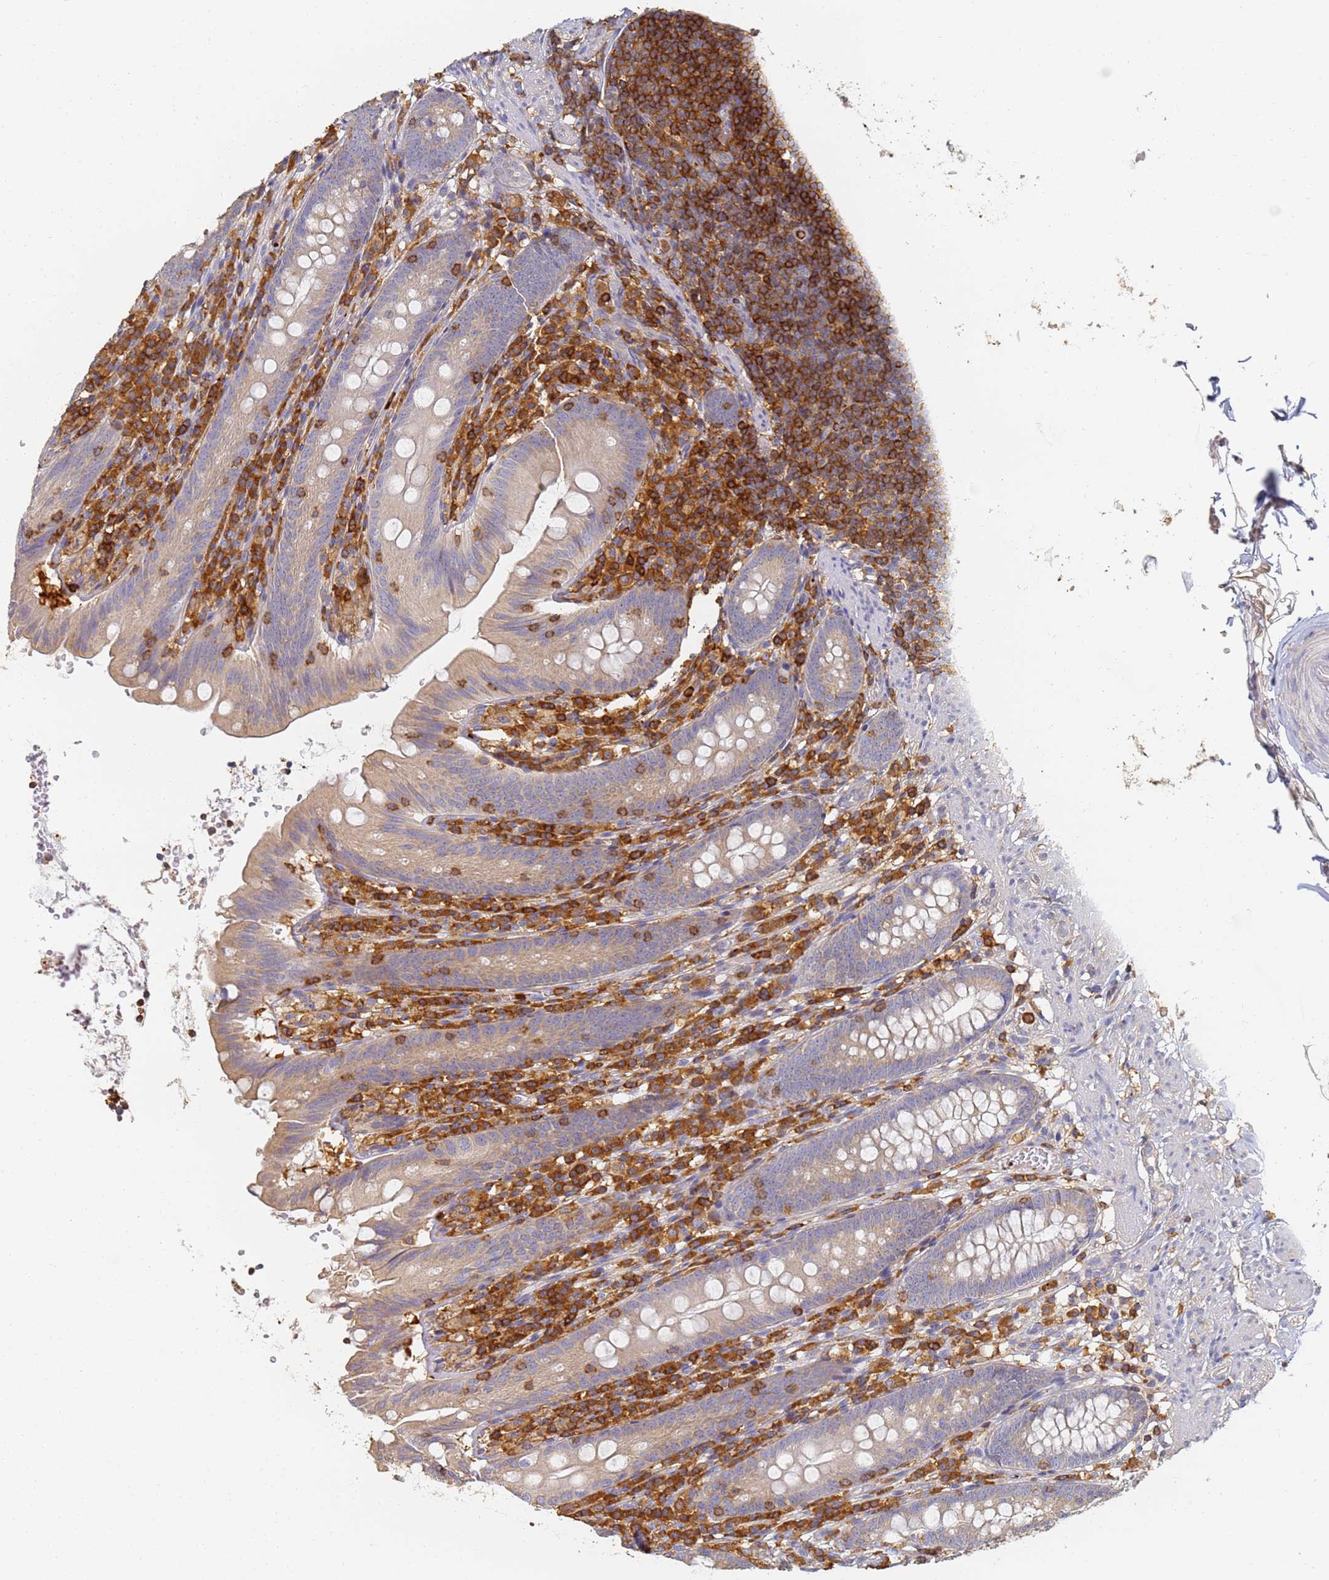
{"staining": {"intensity": "weak", "quantity": "<25%", "location": "cytoplasmic/membranous"}, "tissue": "appendix", "cell_type": "Glandular cells", "image_type": "normal", "snomed": [{"axis": "morphology", "description": "Normal tissue, NOS"}, {"axis": "topography", "description": "Appendix"}], "caption": "Immunohistochemistry (IHC) image of unremarkable appendix: human appendix stained with DAB (3,3'-diaminobenzidine) displays no significant protein expression in glandular cells.", "gene": "BIN2", "patient": {"sex": "male", "age": 55}}